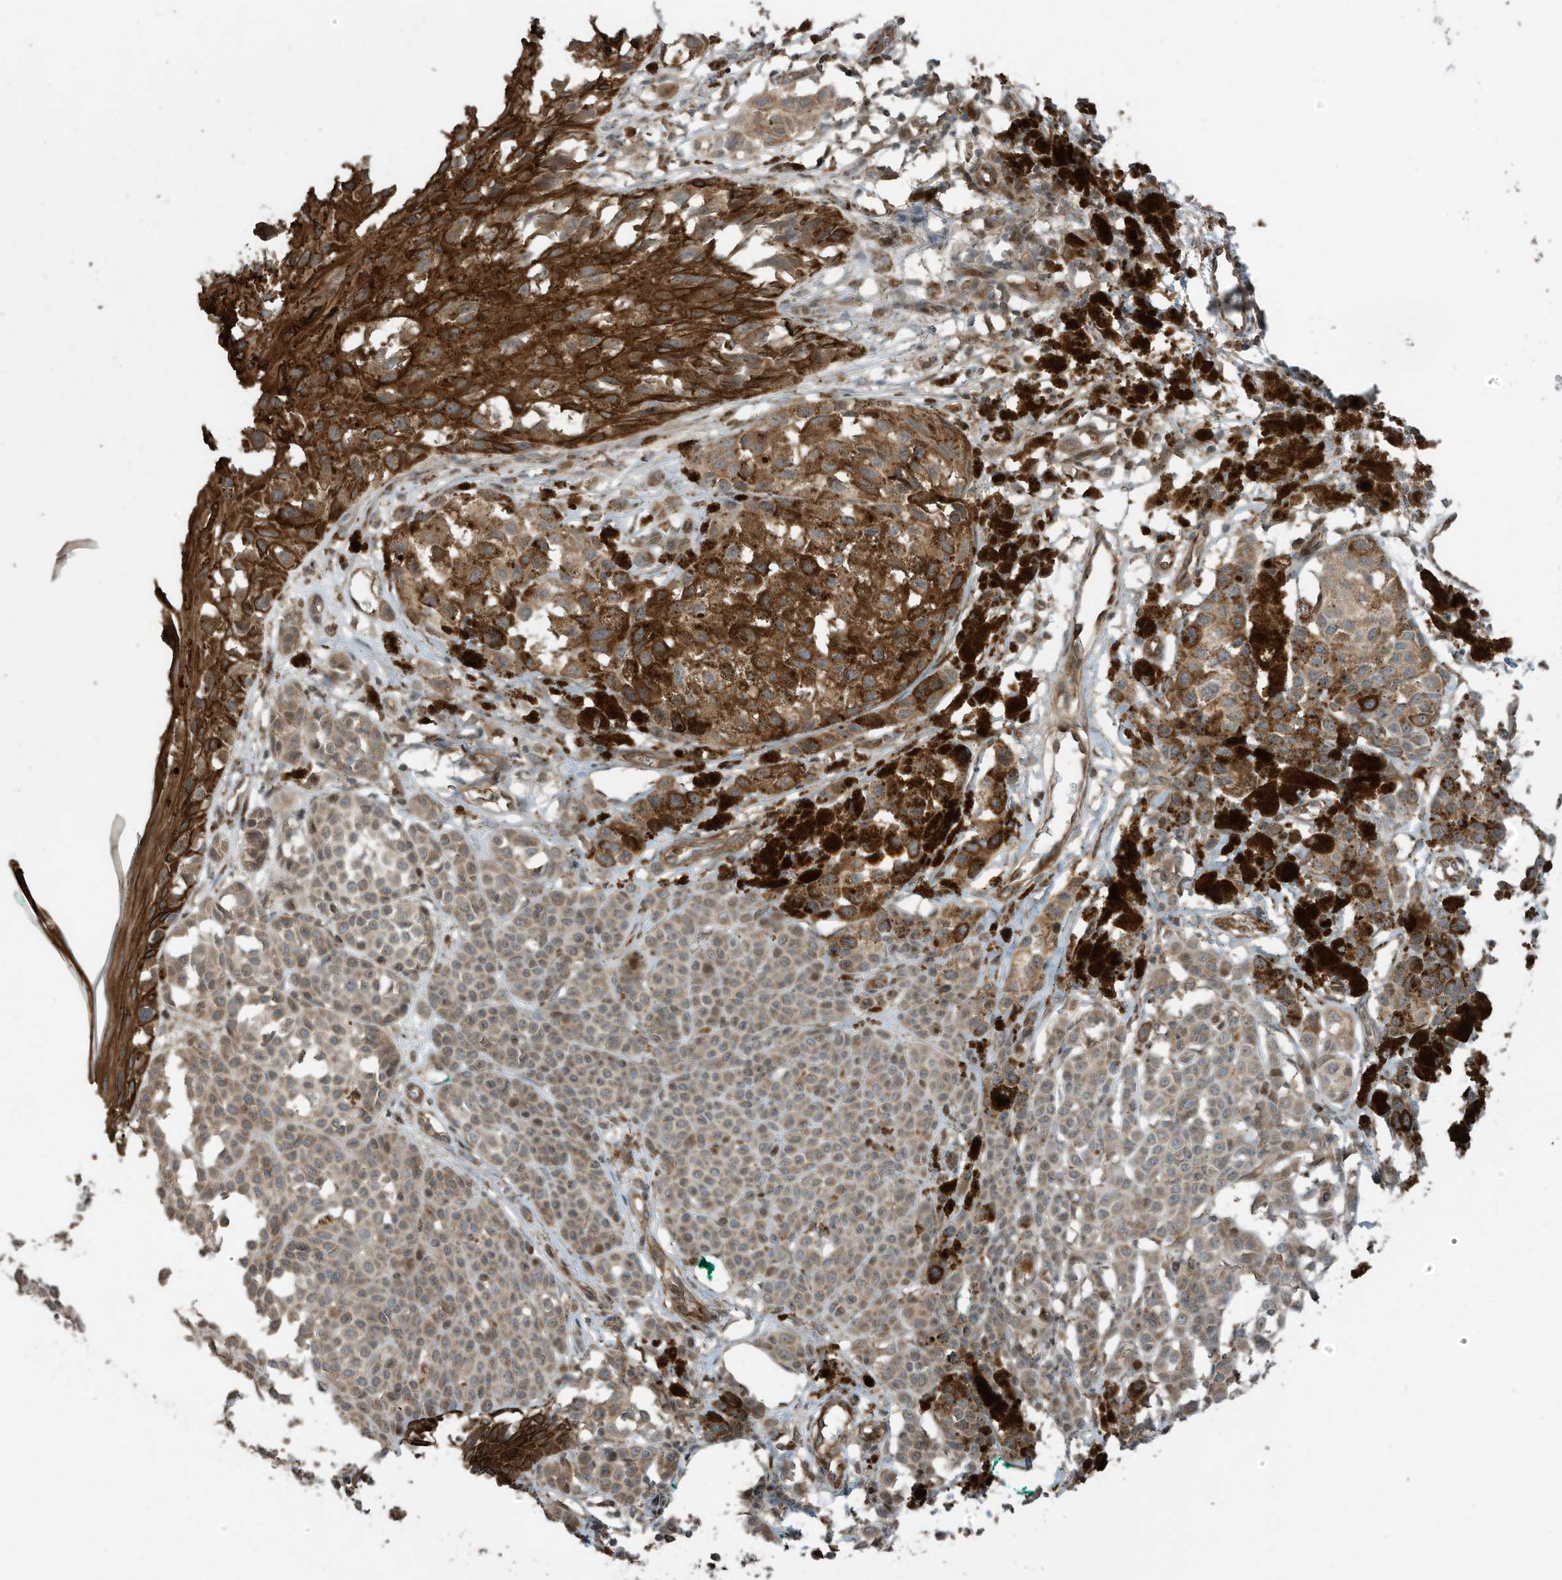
{"staining": {"intensity": "moderate", "quantity": ">75%", "location": "cytoplasmic/membranous"}, "tissue": "melanoma", "cell_type": "Tumor cells", "image_type": "cancer", "snomed": [{"axis": "morphology", "description": "Malignant melanoma, NOS"}, {"axis": "topography", "description": "Skin of leg"}], "caption": "An IHC micrograph of neoplastic tissue is shown. Protein staining in brown labels moderate cytoplasmic/membranous positivity in melanoma within tumor cells.", "gene": "ZNF653", "patient": {"sex": "female", "age": 72}}